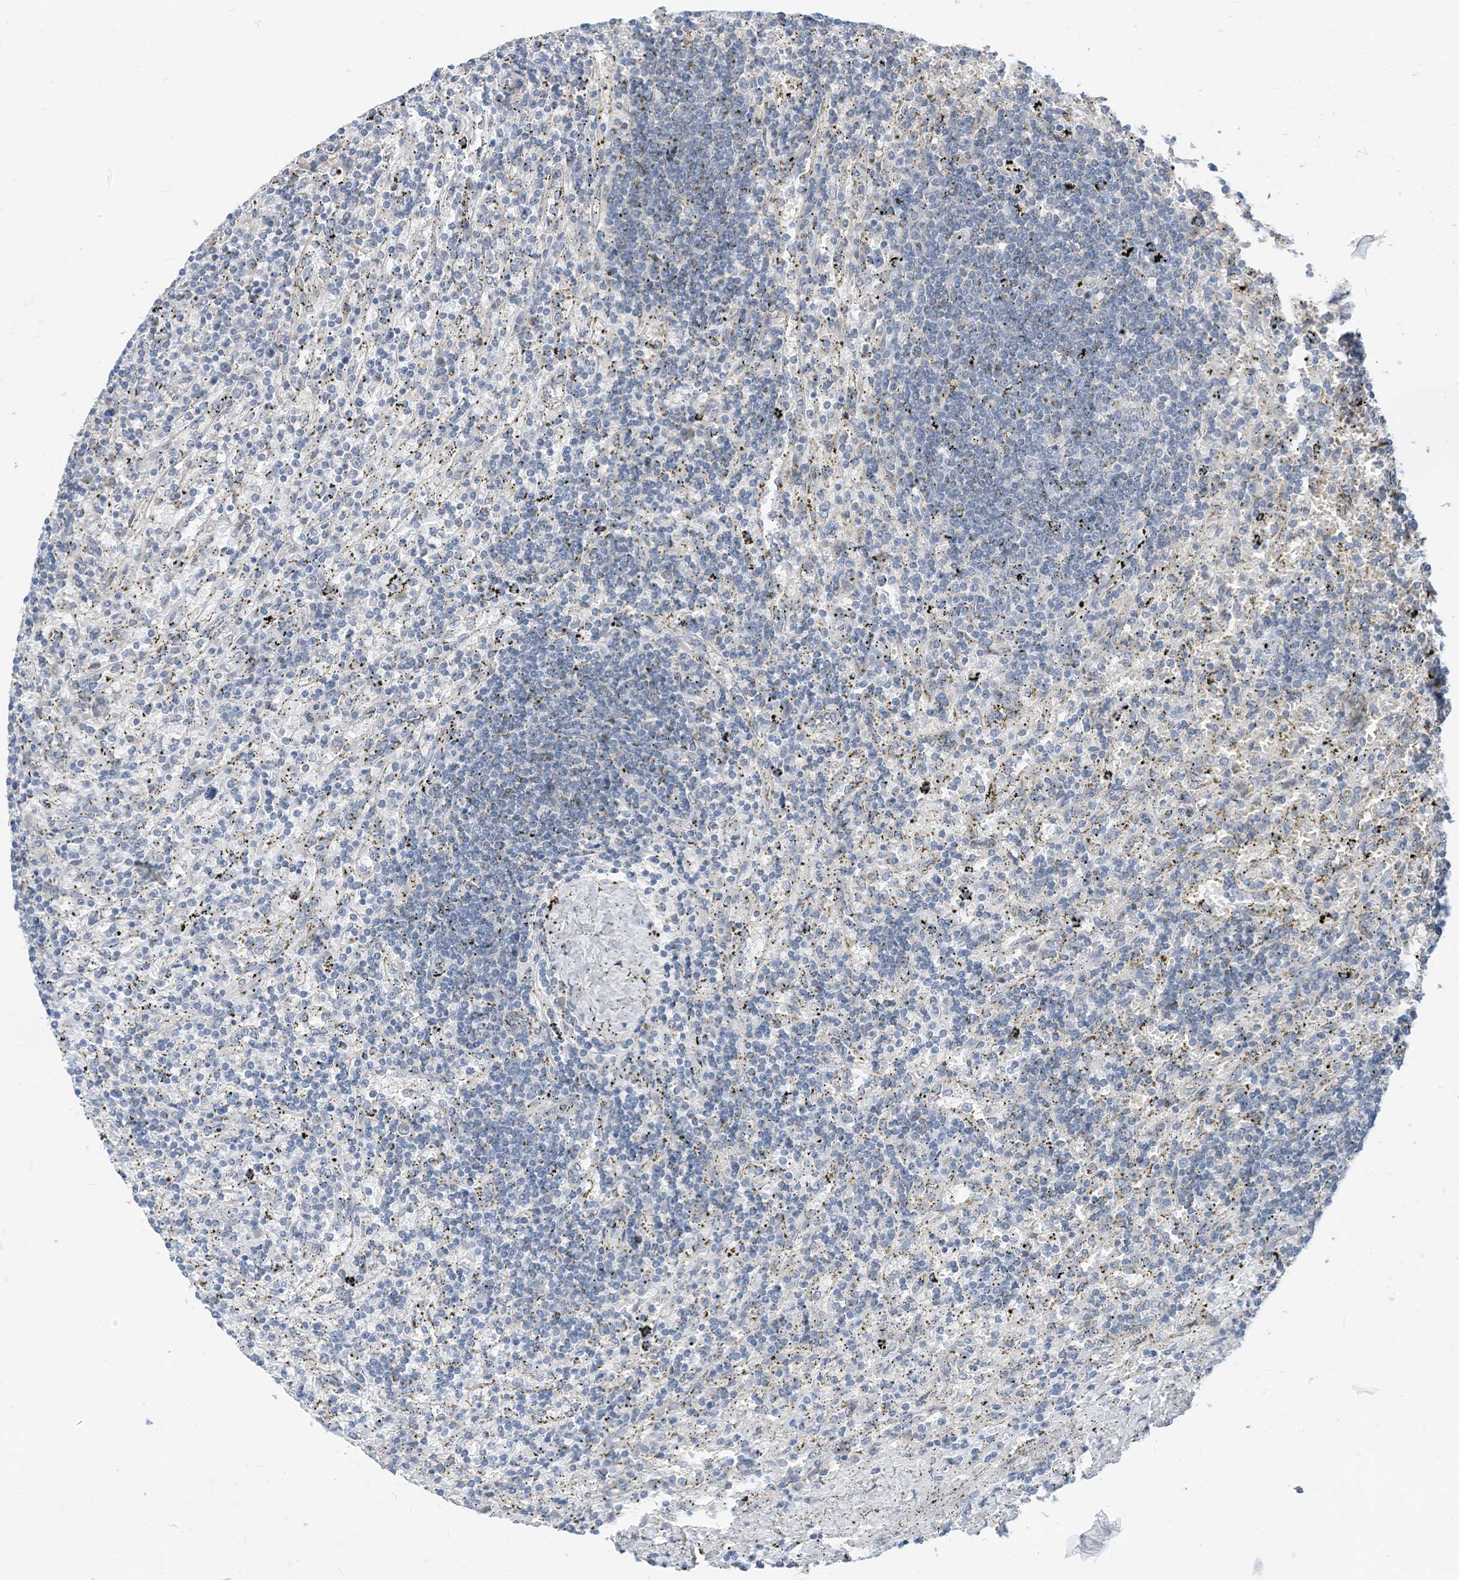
{"staining": {"intensity": "negative", "quantity": "none", "location": "none"}, "tissue": "lymphoma", "cell_type": "Tumor cells", "image_type": "cancer", "snomed": [{"axis": "morphology", "description": "Malignant lymphoma, non-Hodgkin's type, Low grade"}, {"axis": "topography", "description": "Spleen"}], "caption": "Lymphoma stained for a protein using immunohistochemistry (IHC) demonstrates no staining tumor cells.", "gene": "LDAH", "patient": {"sex": "male", "age": 76}}